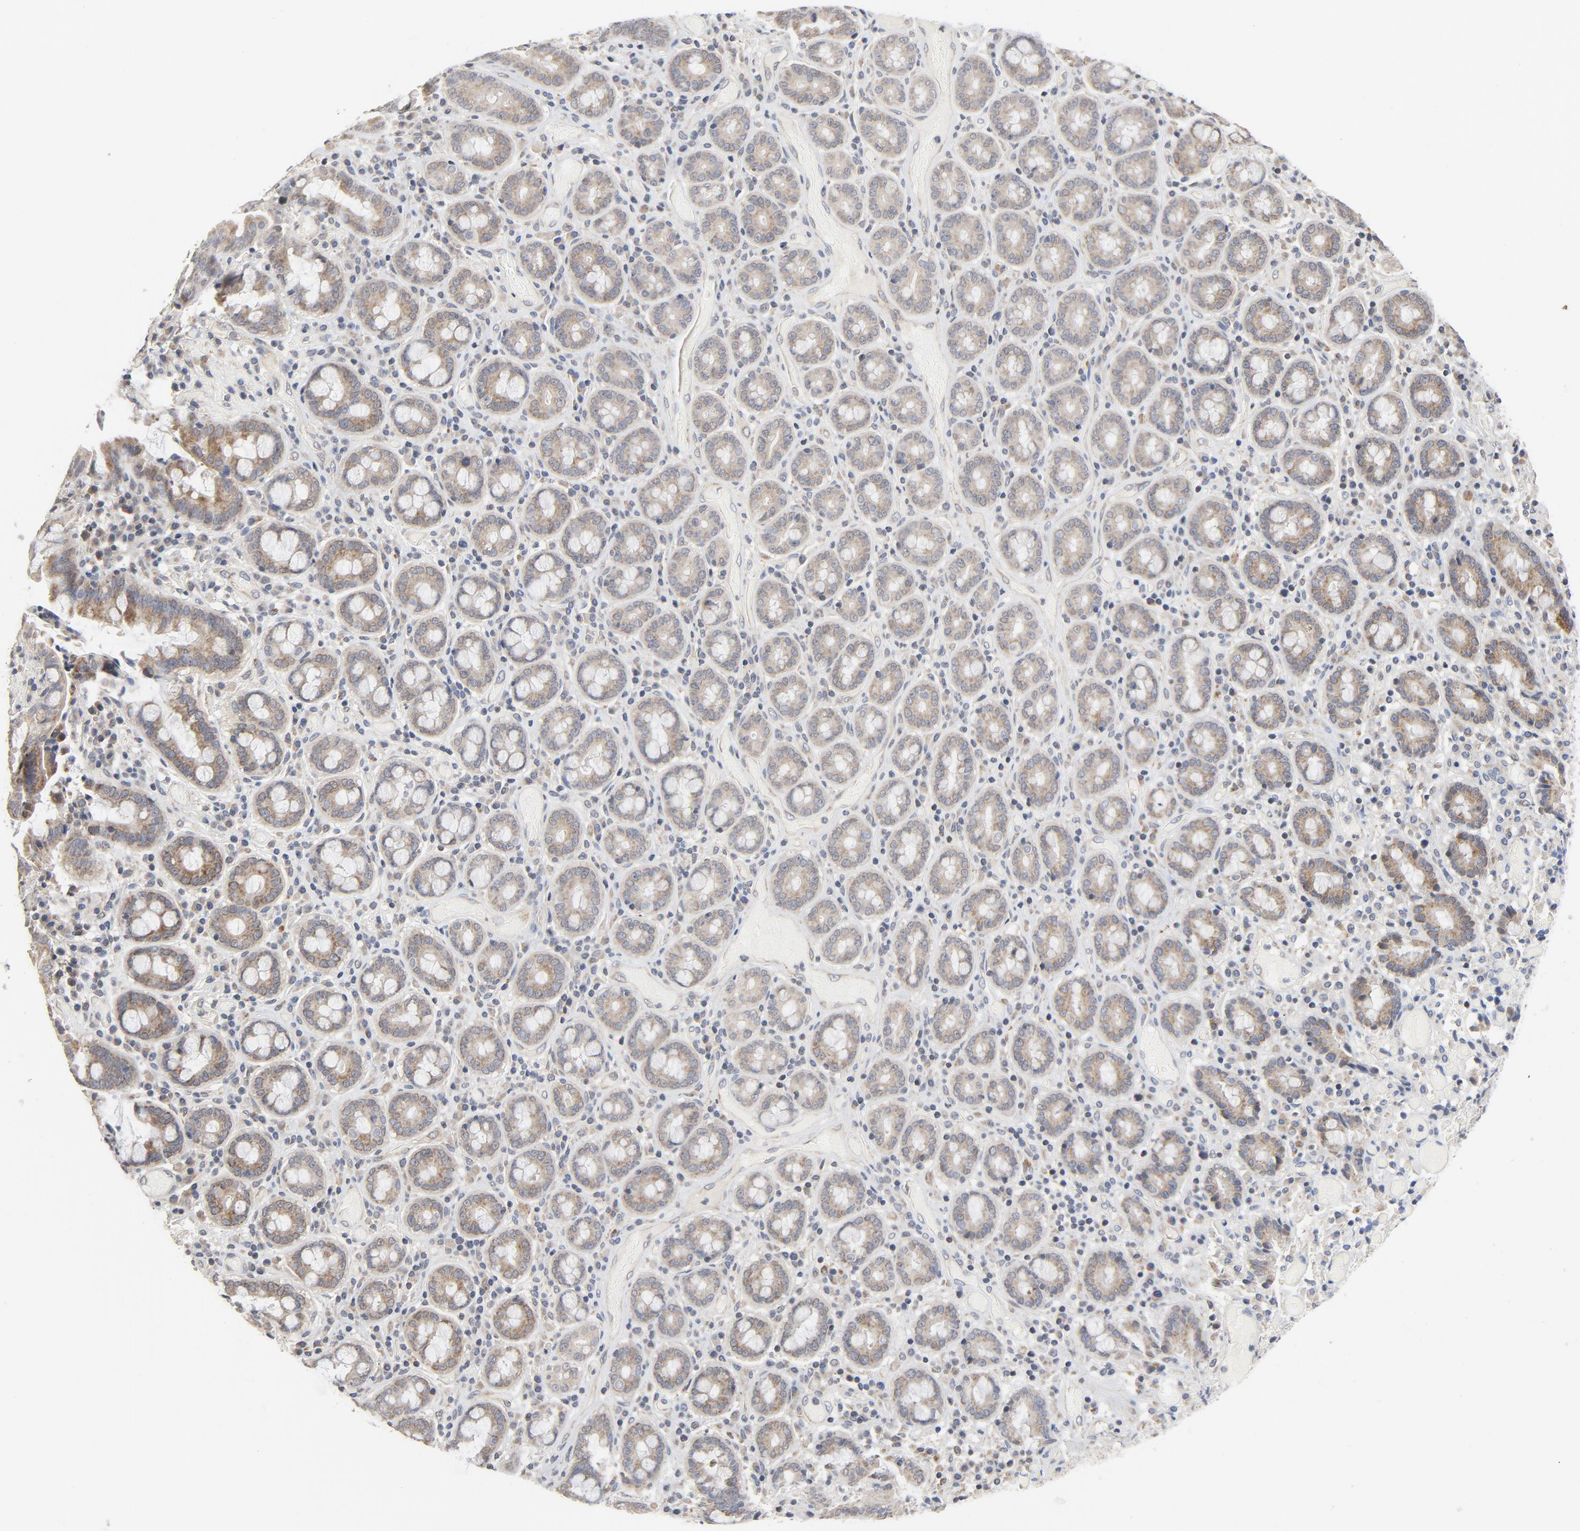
{"staining": {"intensity": "weak", "quantity": ">75%", "location": "nuclear"}, "tissue": "pancreatic cancer", "cell_type": "Tumor cells", "image_type": "cancer", "snomed": [{"axis": "morphology", "description": "Adenocarcinoma, NOS"}, {"axis": "topography", "description": "Pancreas"}], "caption": "Weak nuclear protein positivity is identified in approximately >75% of tumor cells in pancreatic cancer.", "gene": "C14orf119", "patient": {"sex": "male", "age": 82}}